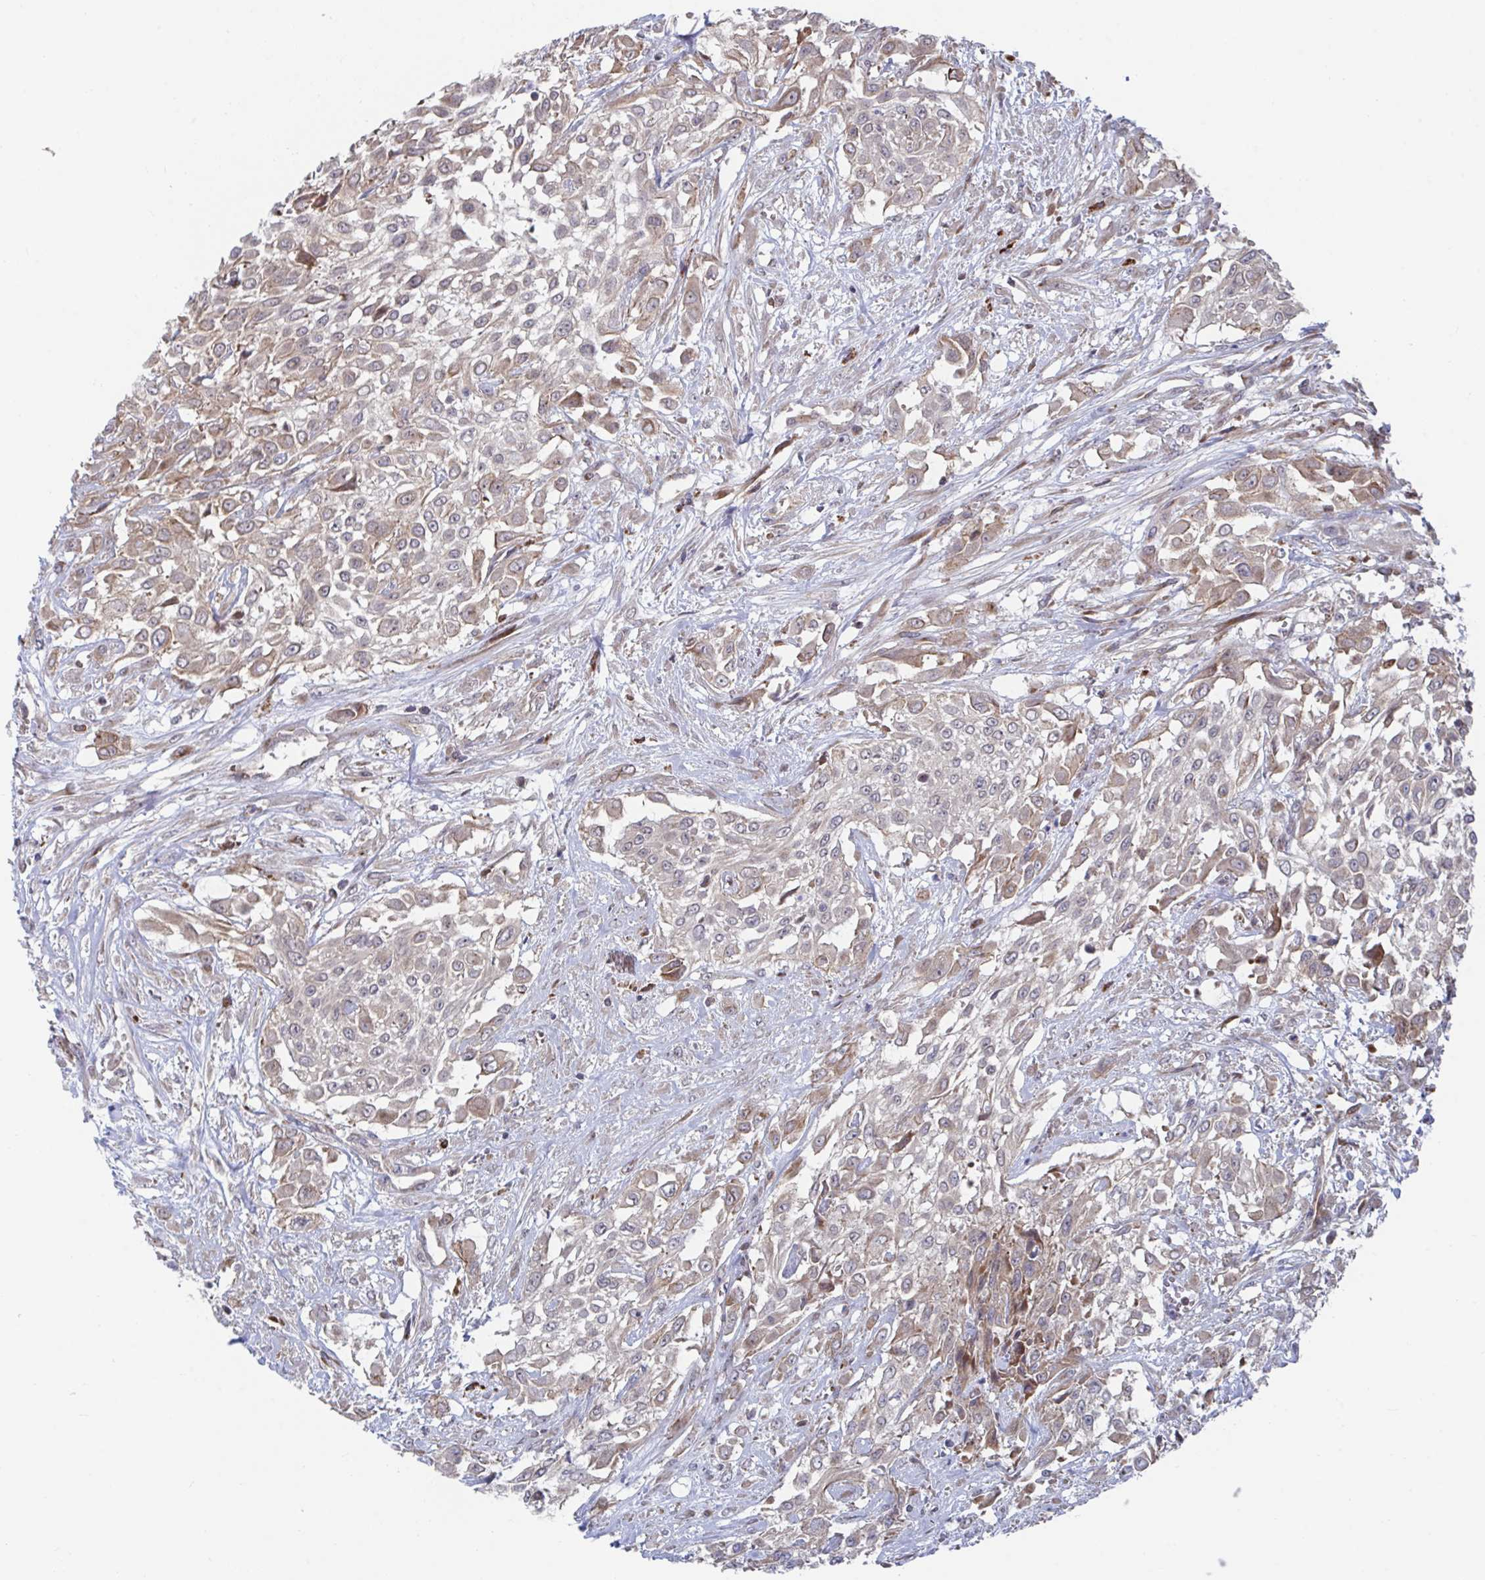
{"staining": {"intensity": "moderate", "quantity": ">75%", "location": "cytoplasmic/membranous"}, "tissue": "urothelial cancer", "cell_type": "Tumor cells", "image_type": "cancer", "snomed": [{"axis": "morphology", "description": "Urothelial carcinoma, High grade"}, {"axis": "topography", "description": "Urinary bladder"}], "caption": "Protein staining displays moderate cytoplasmic/membranous positivity in approximately >75% of tumor cells in urothelial cancer.", "gene": "FJX1", "patient": {"sex": "male", "age": 57}}